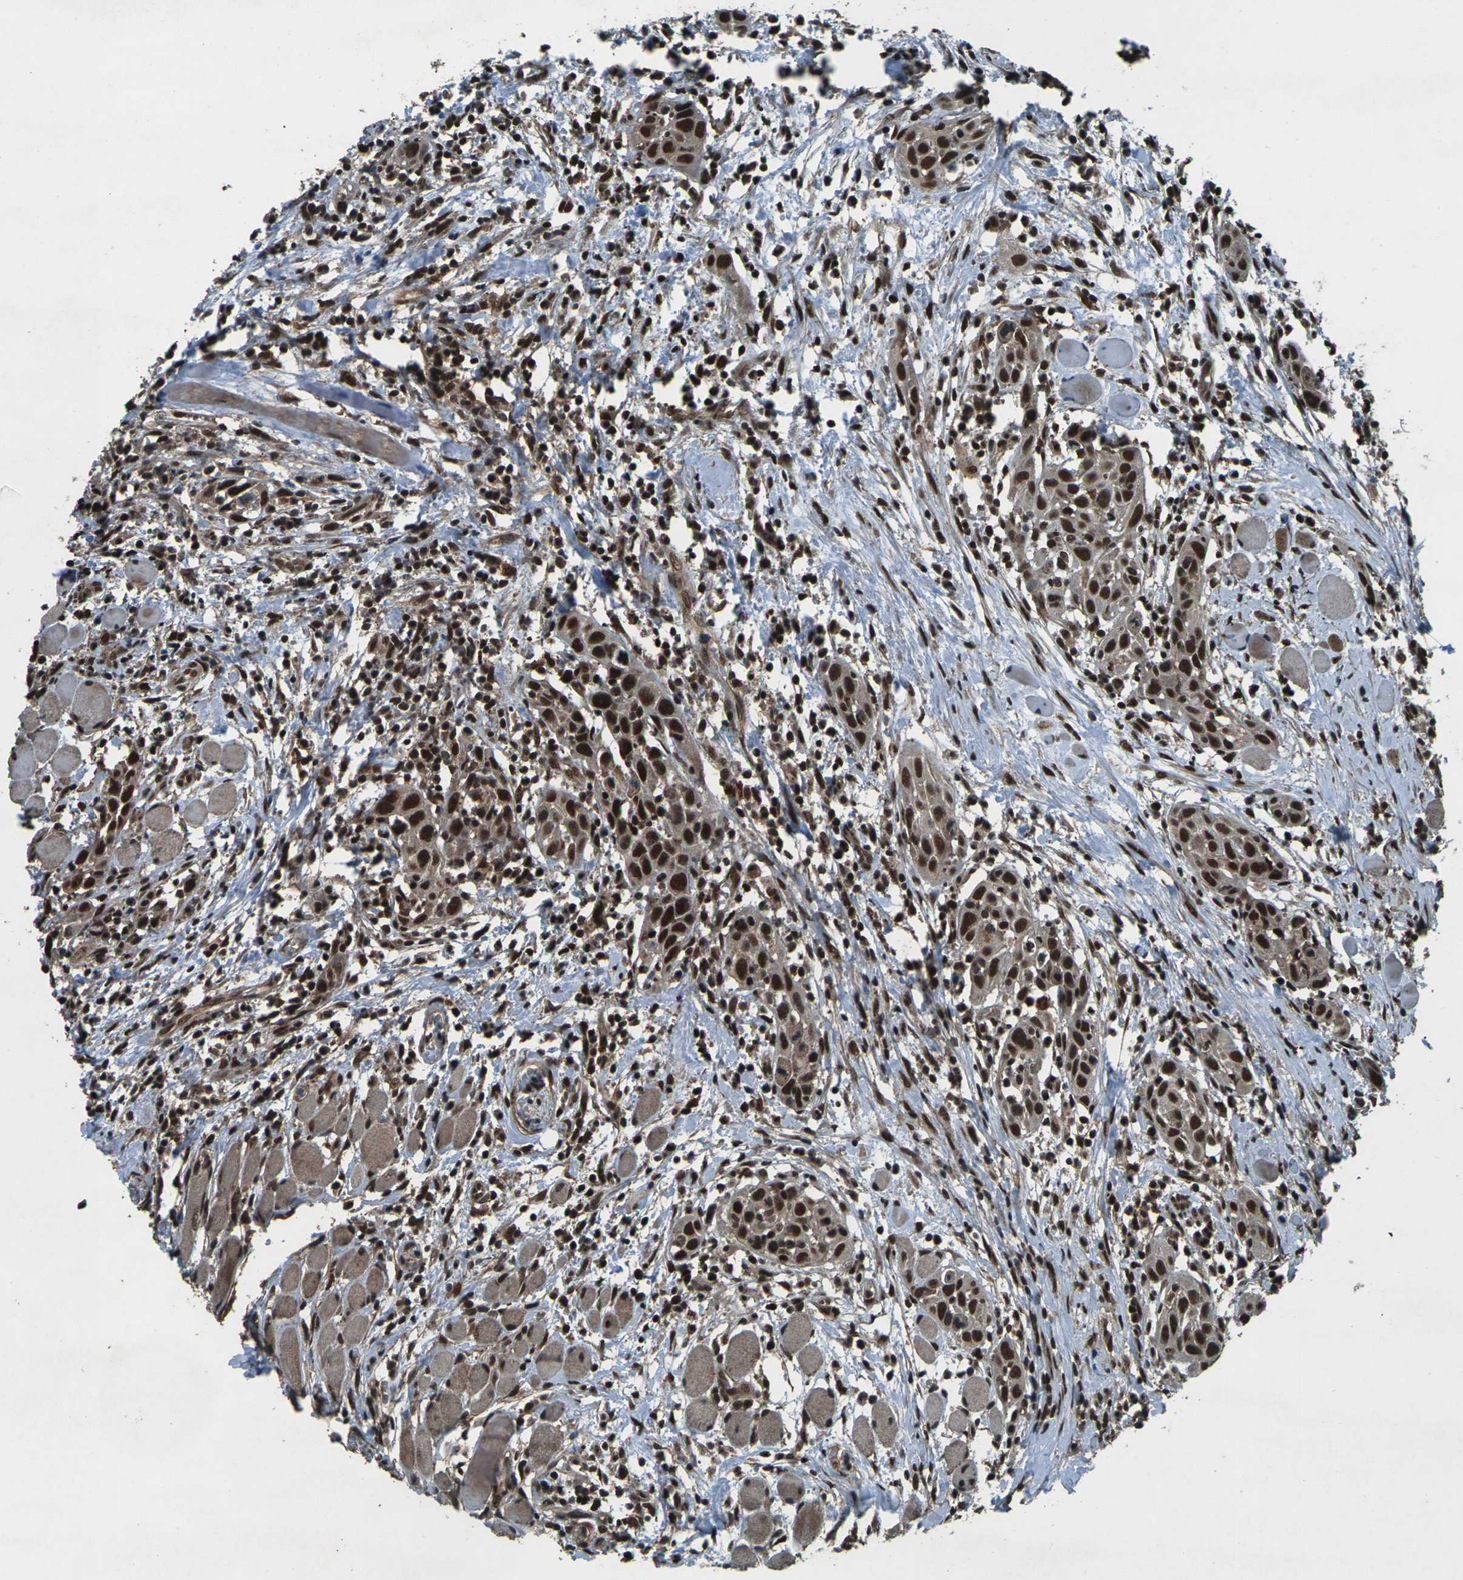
{"staining": {"intensity": "strong", "quantity": ">75%", "location": "nuclear"}, "tissue": "head and neck cancer", "cell_type": "Tumor cells", "image_type": "cancer", "snomed": [{"axis": "morphology", "description": "Squamous cell carcinoma, NOS"}, {"axis": "topography", "description": "Oral tissue"}, {"axis": "topography", "description": "Head-Neck"}], "caption": "About >75% of tumor cells in head and neck cancer (squamous cell carcinoma) demonstrate strong nuclear protein positivity as visualized by brown immunohistochemical staining.", "gene": "NR4A2", "patient": {"sex": "female", "age": 50}}